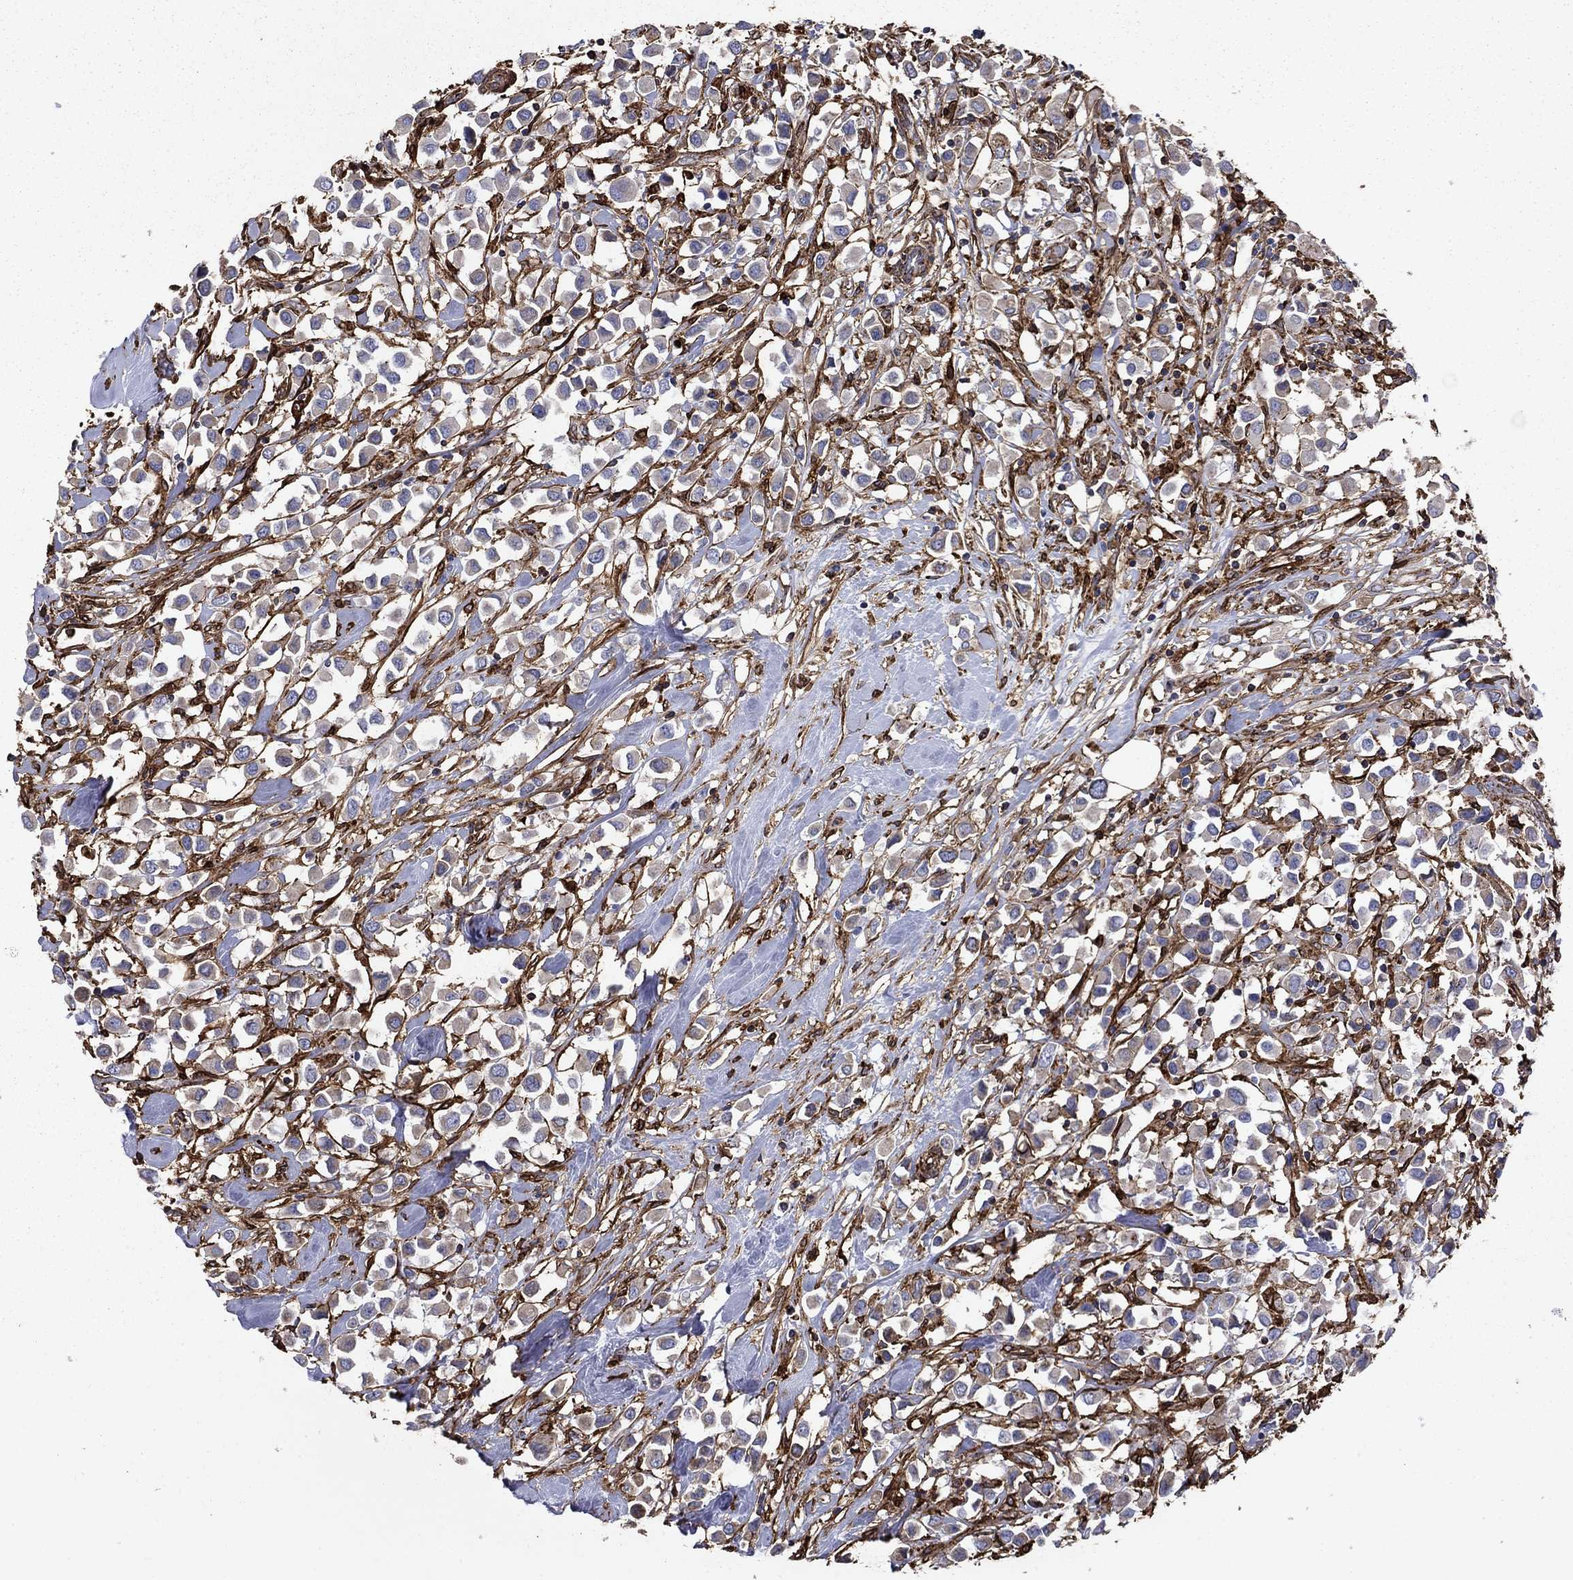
{"staining": {"intensity": "negative", "quantity": "none", "location": "none"}, "tissue": "breast cancer", "cell_type": "Tumor cells", "image_type": "cancer", "snomed": [{"axis": "morphology", "description": "Duct carcinoma"}, {"axis": "topography", "description": "Breast"}], "caption": "Immunohistochemistry (IHC) photomicrograph of neoplastic tissue: breast invasive ductal carcinoma stained with DAB reveals no significant protein staining in tumor cells.", "gene": "PLAU", "patient": {"sex": "female", "age": 61}}